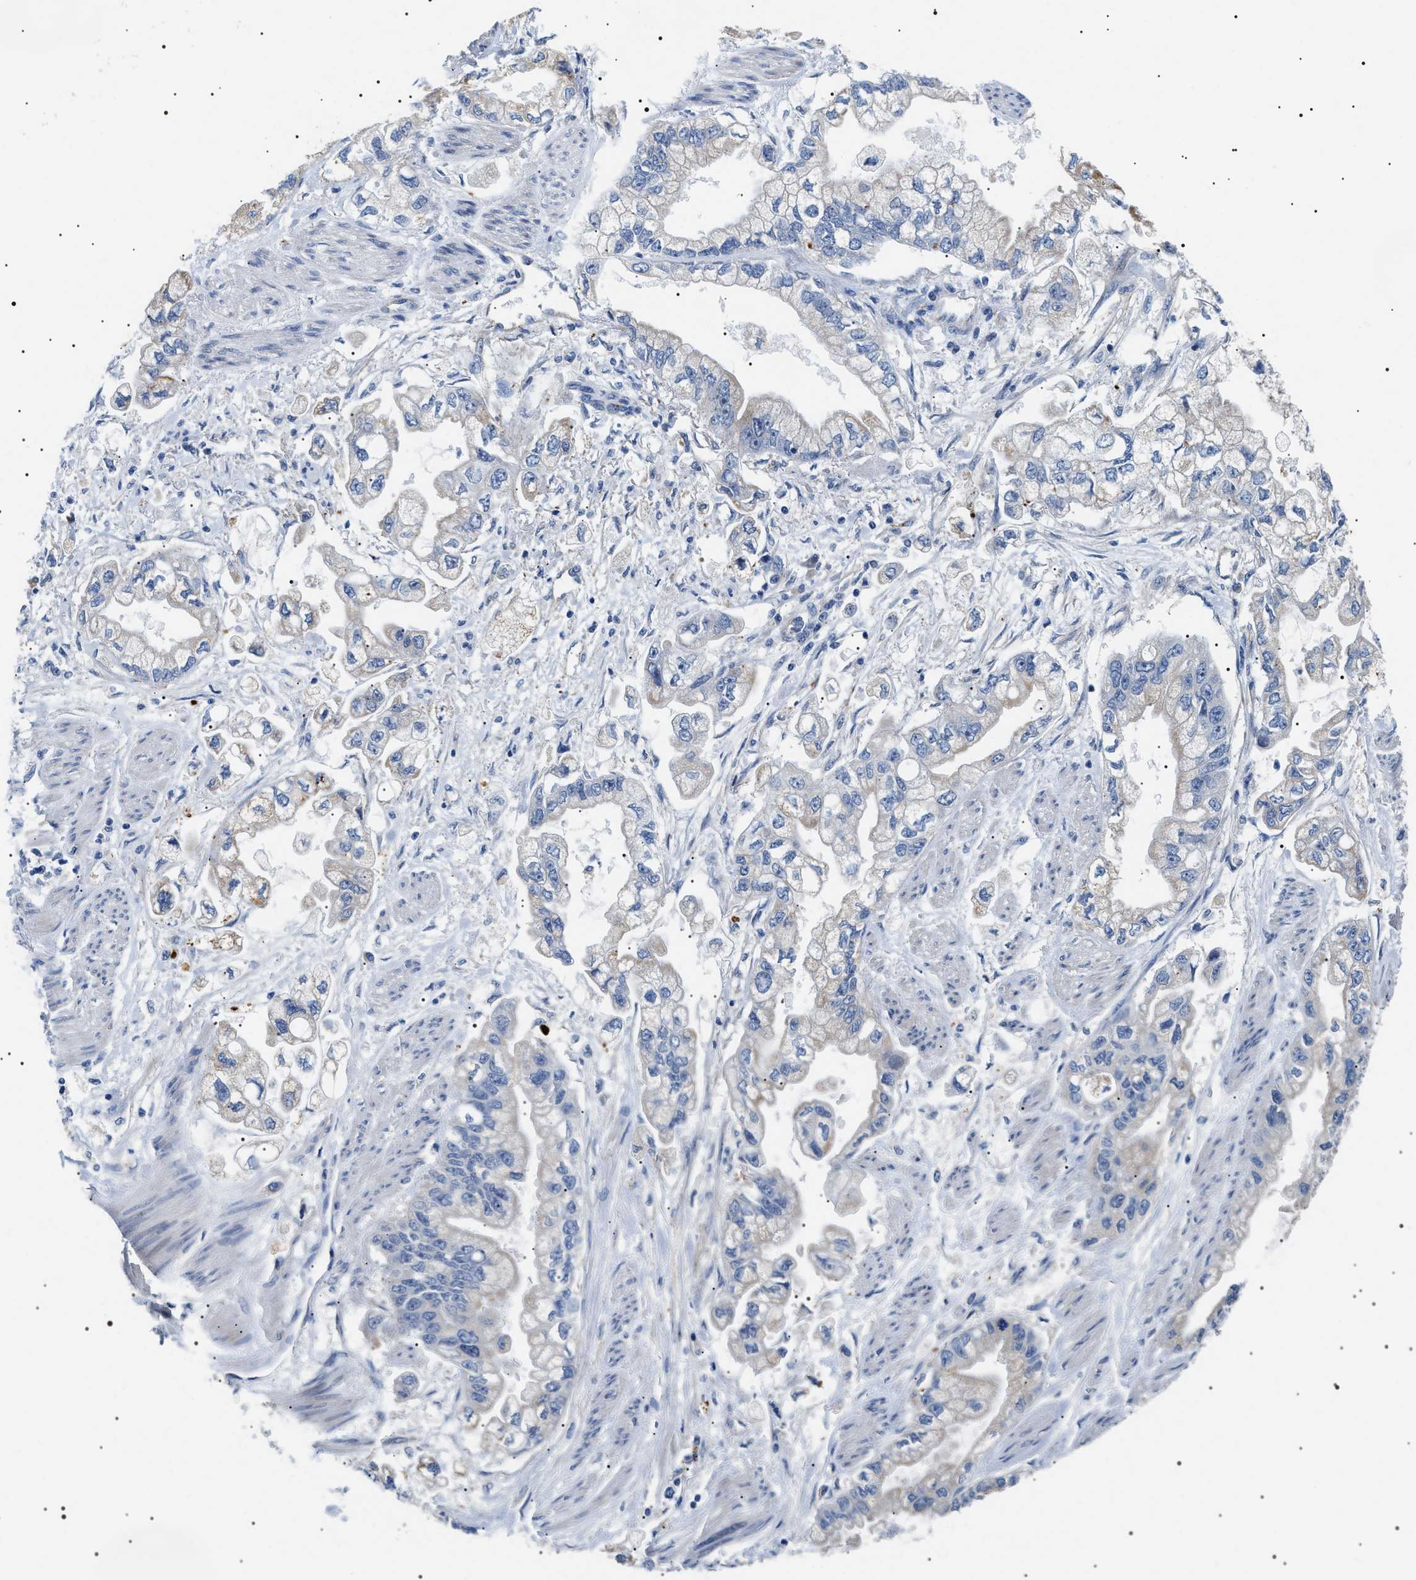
{"staining": {"intensity": "negative", "quantity": "none", "location": "none"}, "tissue": "stomach cancer", "cell_type": "Tumor cells", "image_type": "cancer", "snomed": [{"axis": "morphology", "description": "Normal tissue, NOS"}, {"axis": "morphology", "description": "Adenocarcinoma, NOS"}, {"axis": "topography", "description": "Stomach"}], "caption": "This micrograph is of stomach cancer (adenocarcinoma) stained with immunohistochemistry (IHC) to label a protein in brown with the nuclei are counter-stained blue. There is no expression in tumor cells.", "gene": "TMEM222", "patient": {"sex": "male", "age": 62}}